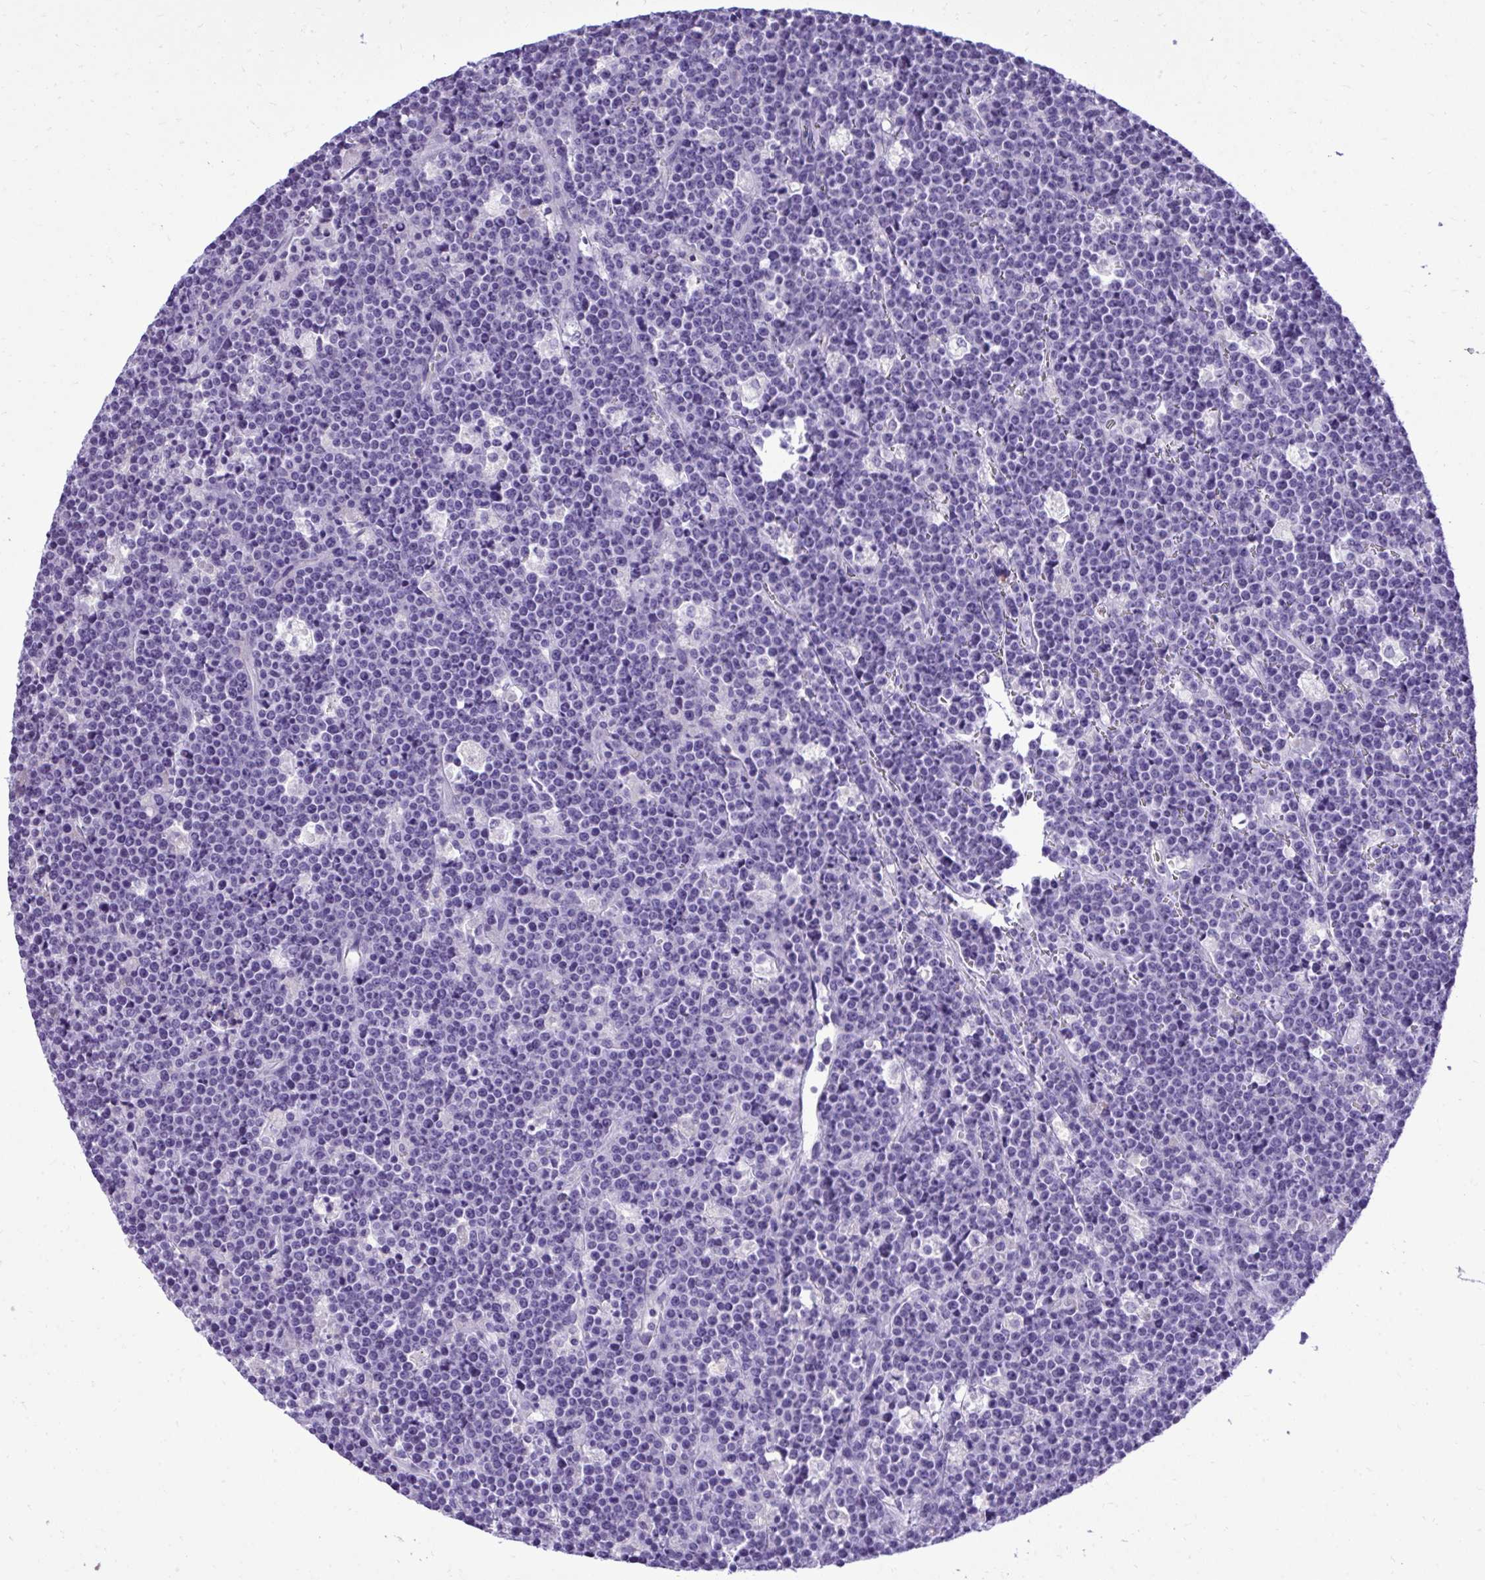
{"staining": {"intensity": "negative", "quantity": "none", "location": "none"}, "tissue": "lymphoma", "cell_type": "Tumor cells", "image_type": "cancer", "snomed": [{"axis": "morphology", "description": "Malignant lymphoma, non-Hodgkin's type, High grade"}, {"axis": "topography", "description": "Ovary"}], "caption": "There is no significant expression in tumor cells of lymphoma. (IHC, brightfield microscopy, high magnification).", "gene": "ST6GALNAC3", "patient": {"sex": "female", "age": 56}}